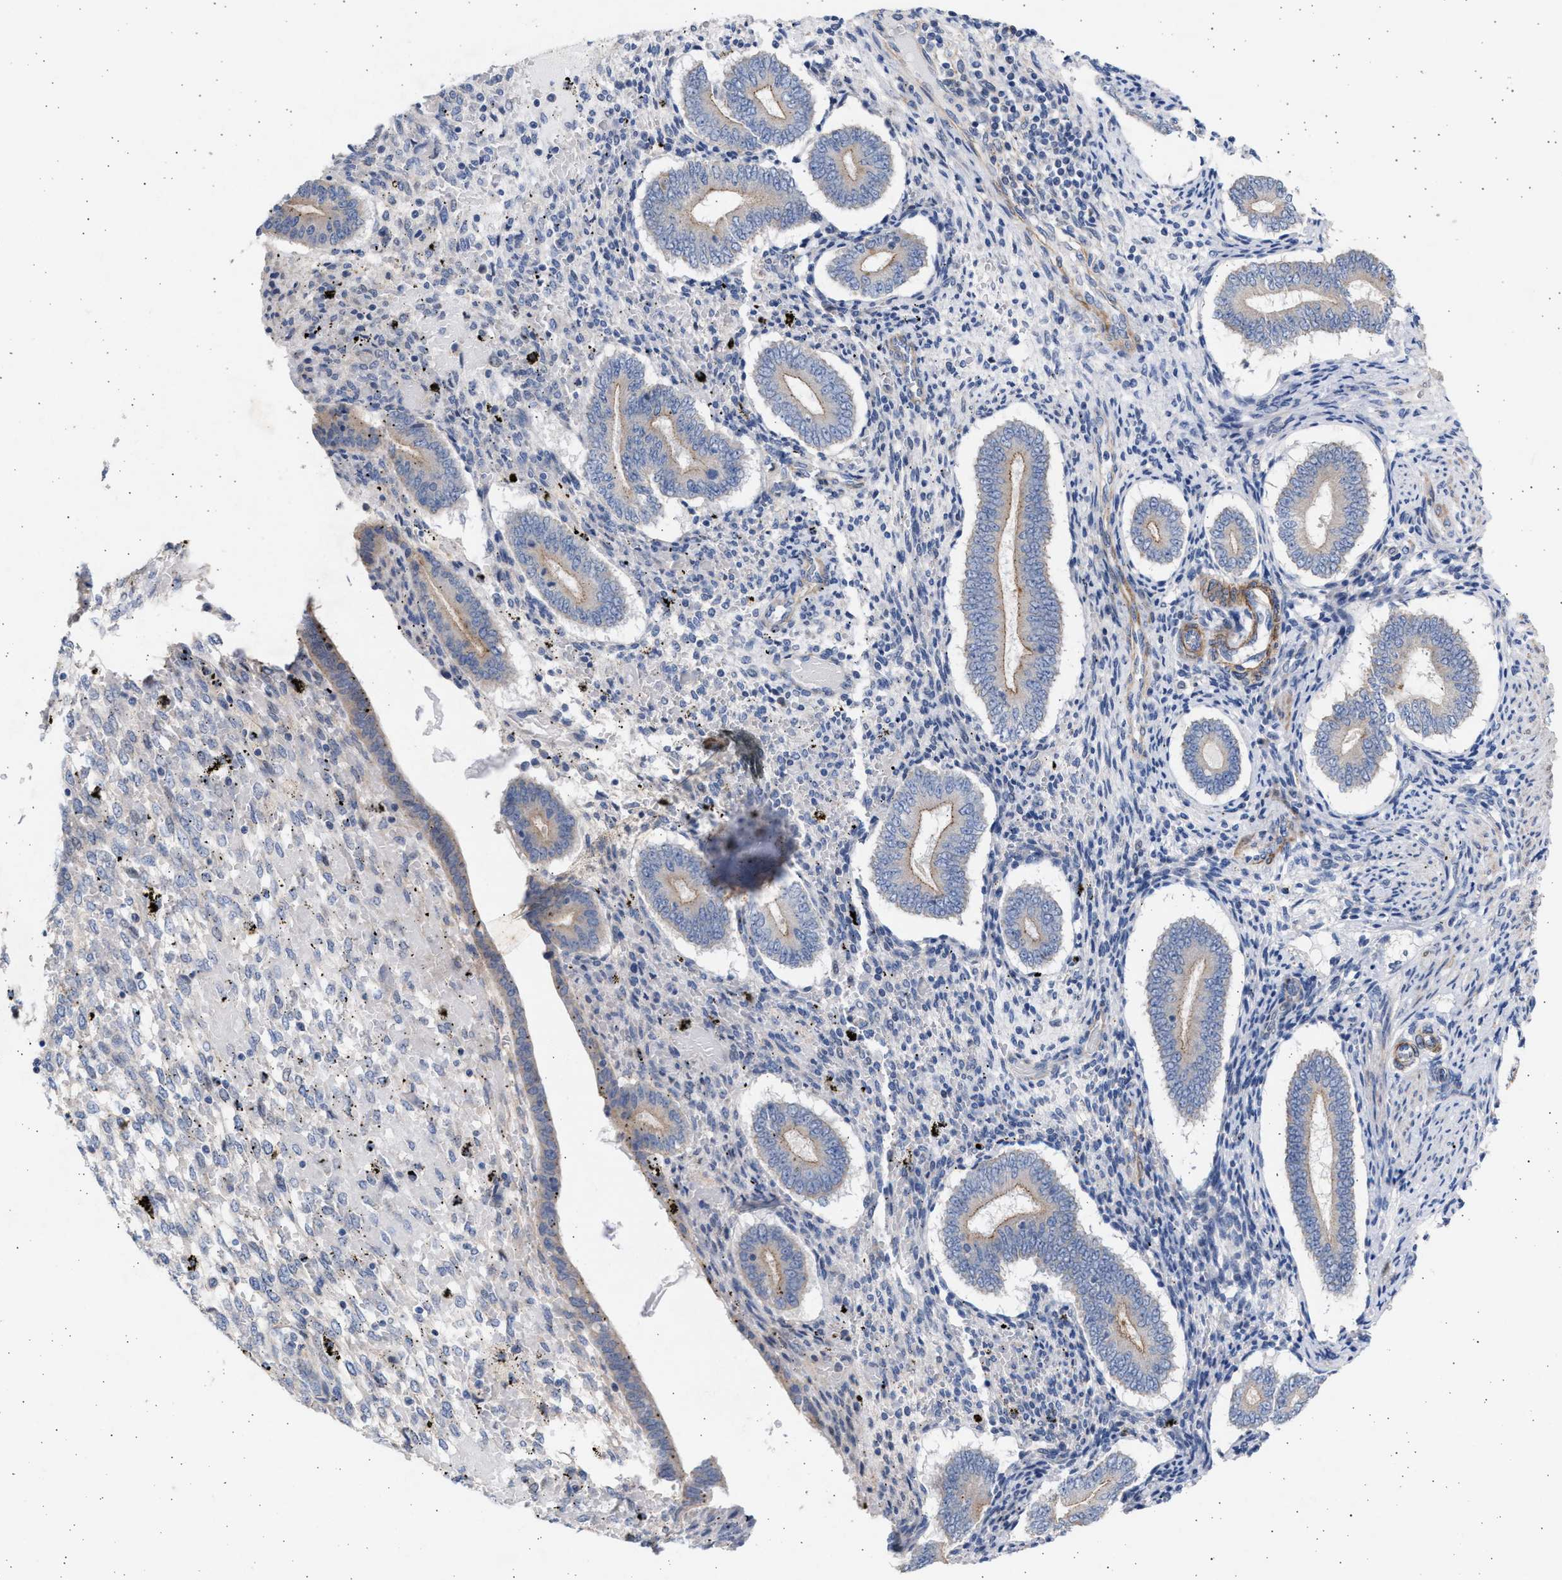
{"staining": {"intensity": "negative", "quantity": "none", "location": "none"}, "tissue": "endometrium", "cell_type": "Cells in endometrial stroma", "image_type": "normal", "snomed": [{"axis": "morphology", "description": "Normal tissue, NOS"}, {"axis": "topography", "description": "Endometrium"}], "caption": "High power microscopy micrograph of an immunohistochemistry micrograph of unremarkable endometrium, revealing no significant positivity in cells in endometrial stroma. The staining was performed using DAB to visualize the protein expression in brown, while the nuclei were stained in blue with hematoxylin (Magnification: 20x).", "gene": "NBR1", "patient": {"sex": "female", "age": 42}}